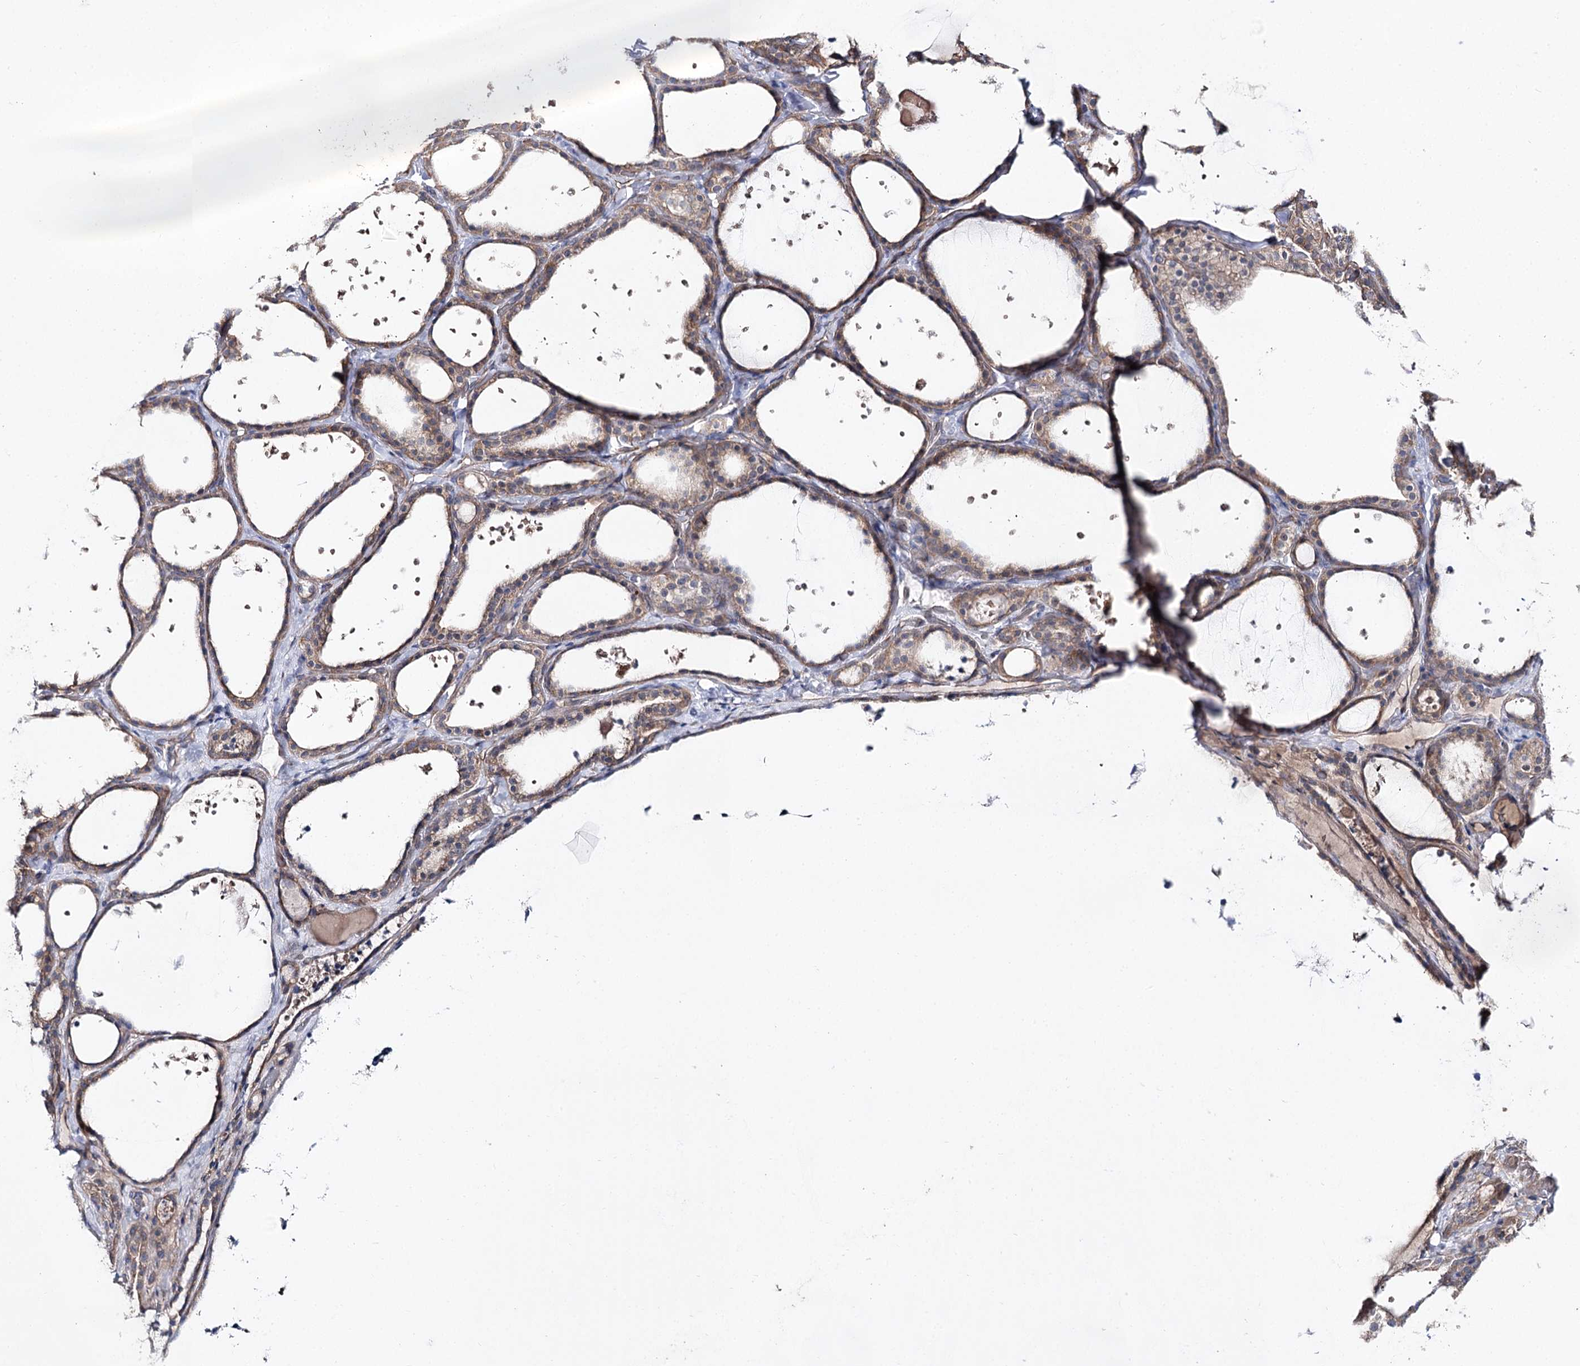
{"staining": {"intensity": "weak", "quantity": "25%-75%", "location": "cytoplasmic/membranous"}, "tissue": "thyroid gland", "cell_type": "Glandular cells", "image_type": "normal", "snomed": [{"axis": "morphology", "description": "Normal tissue, NOS"}, {"axis": "topography", "description": "Thyroid gland"}], "caption": "Protein staining of unremarkable thyroid gland shows weak cytoplasmic/membranous staining in approximately 25%-75% of glandular cells. (DAB (3,3'-diaminobenzidine) = brown stain, brightfield microscopy at high magnification).", "gene": "LRRC14B", "patient": {"sex": "female", "age": 44}}